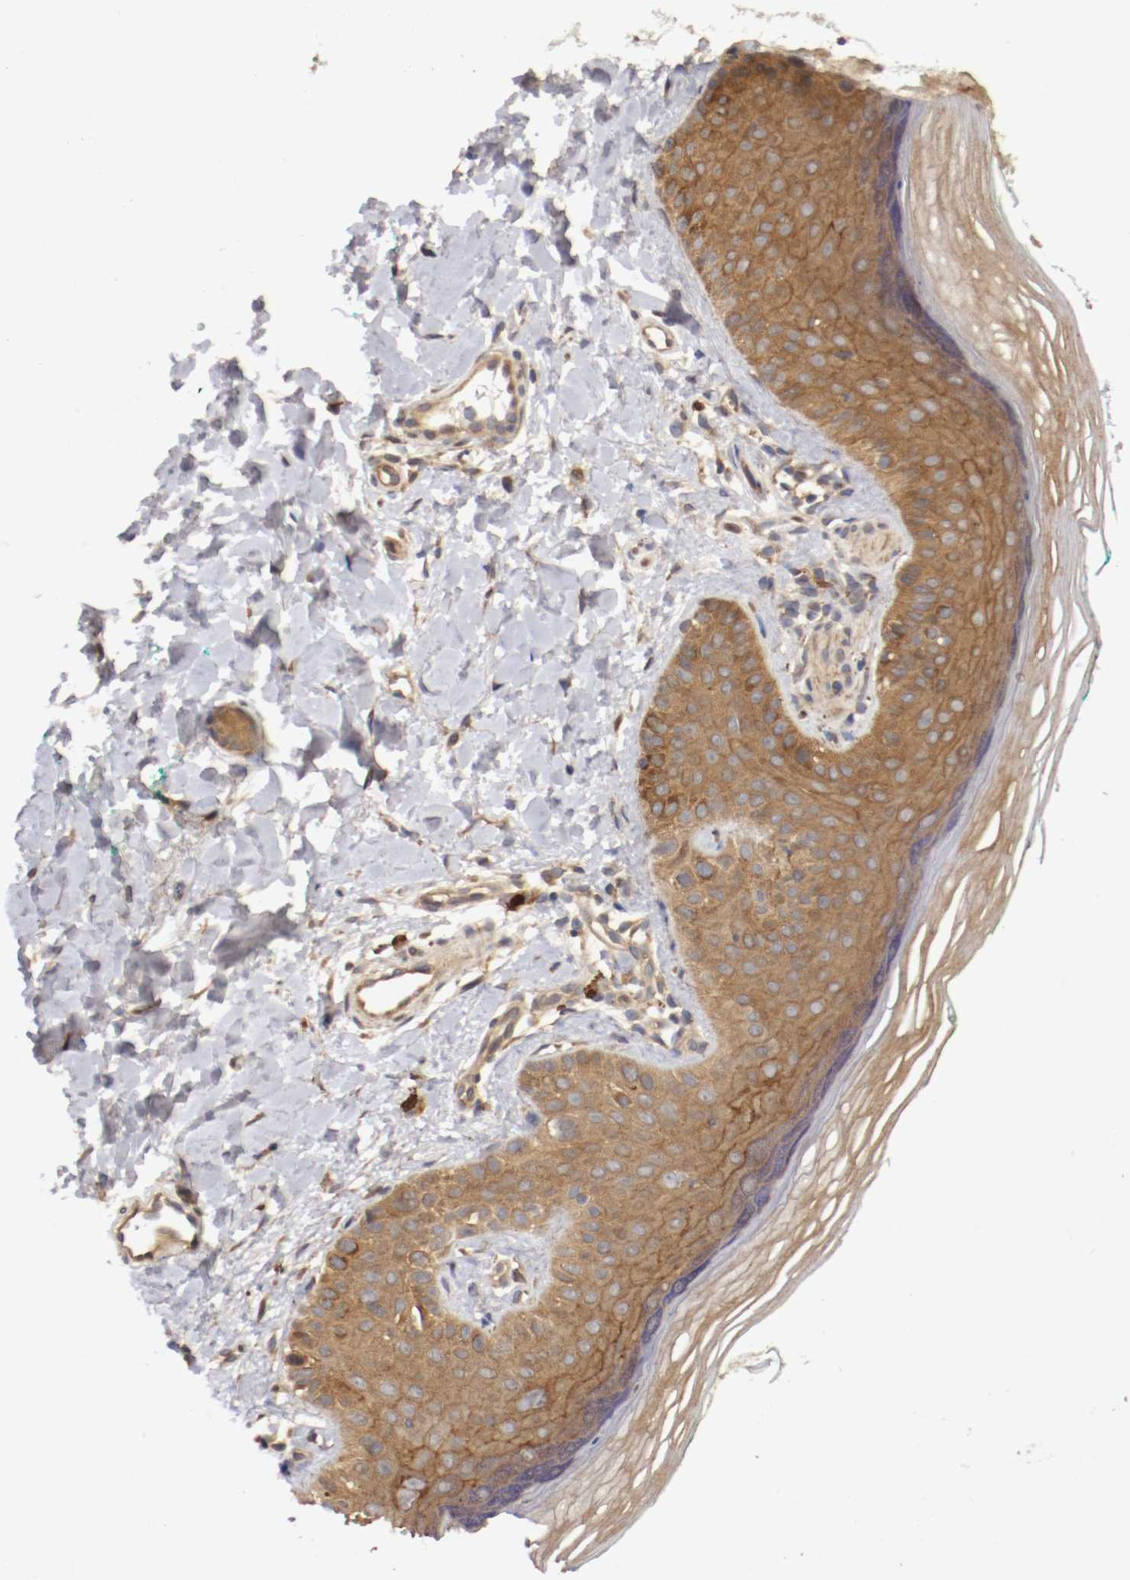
{"staining": {"intensity": "moderate", "quantity": ">75%", "location": "cytoplasmic/membranous"}, "tissue": "skin", "cell_type": "Fibroblasts", "image_type": "normal", "snomed": [{"axis": "morphology", "description": "Normal tissue, NOS"}, {"axis": "topography", "description": "Skin"}], "caption": "This is a photomicrograph of immunohistochemistry staining of normal skin, which shows moderate staining in the cytoplasmic/membranous of fibroblasts.", "gene": "VEZT", "patient": {"sex": "male", "age": 26}}